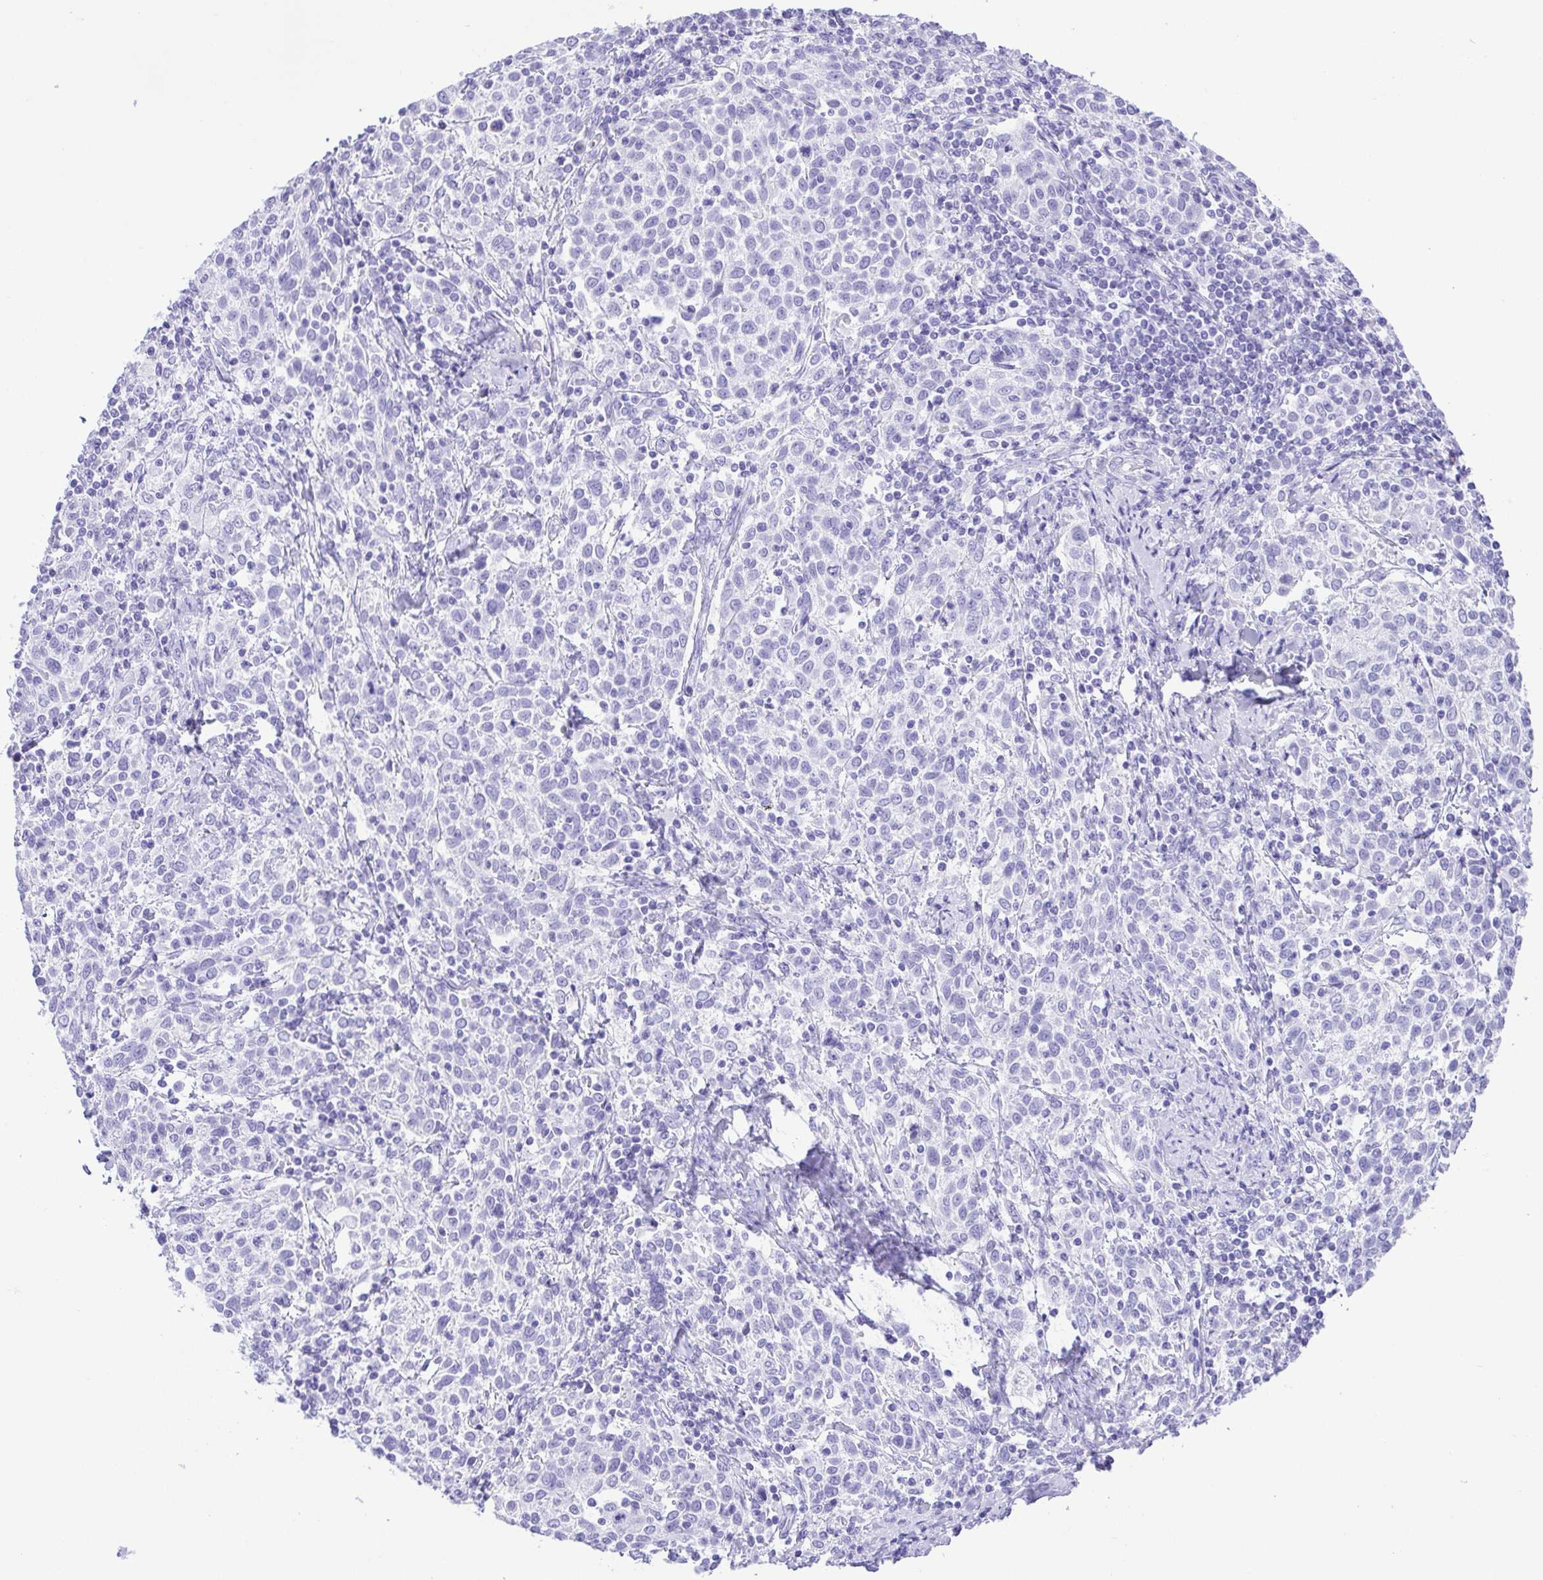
{"staining": {"intensity": "negative", "quantity": "none", "location": "none"}, "tissue": "cervical cancer", "cell_type": "Tumor cells", "image_type": "cancer", "snomed": [{"axis": "morphology", "description": "Squamous cell carcinoma, NOS"}, {"axis": "topography", "description": "Cervix"}], "caption": "Cervical cancer (squamous cell carcinoma) was stained to show a protein in brown. There is no significant expression in tumor cells. Brightfield microscopy of immunohistochemistry stained with DAB (brown) and hematoxylin (blue), captured at high magnification.", "gene": "CDSN", "patient": {"sex": "female", "age": 61}}